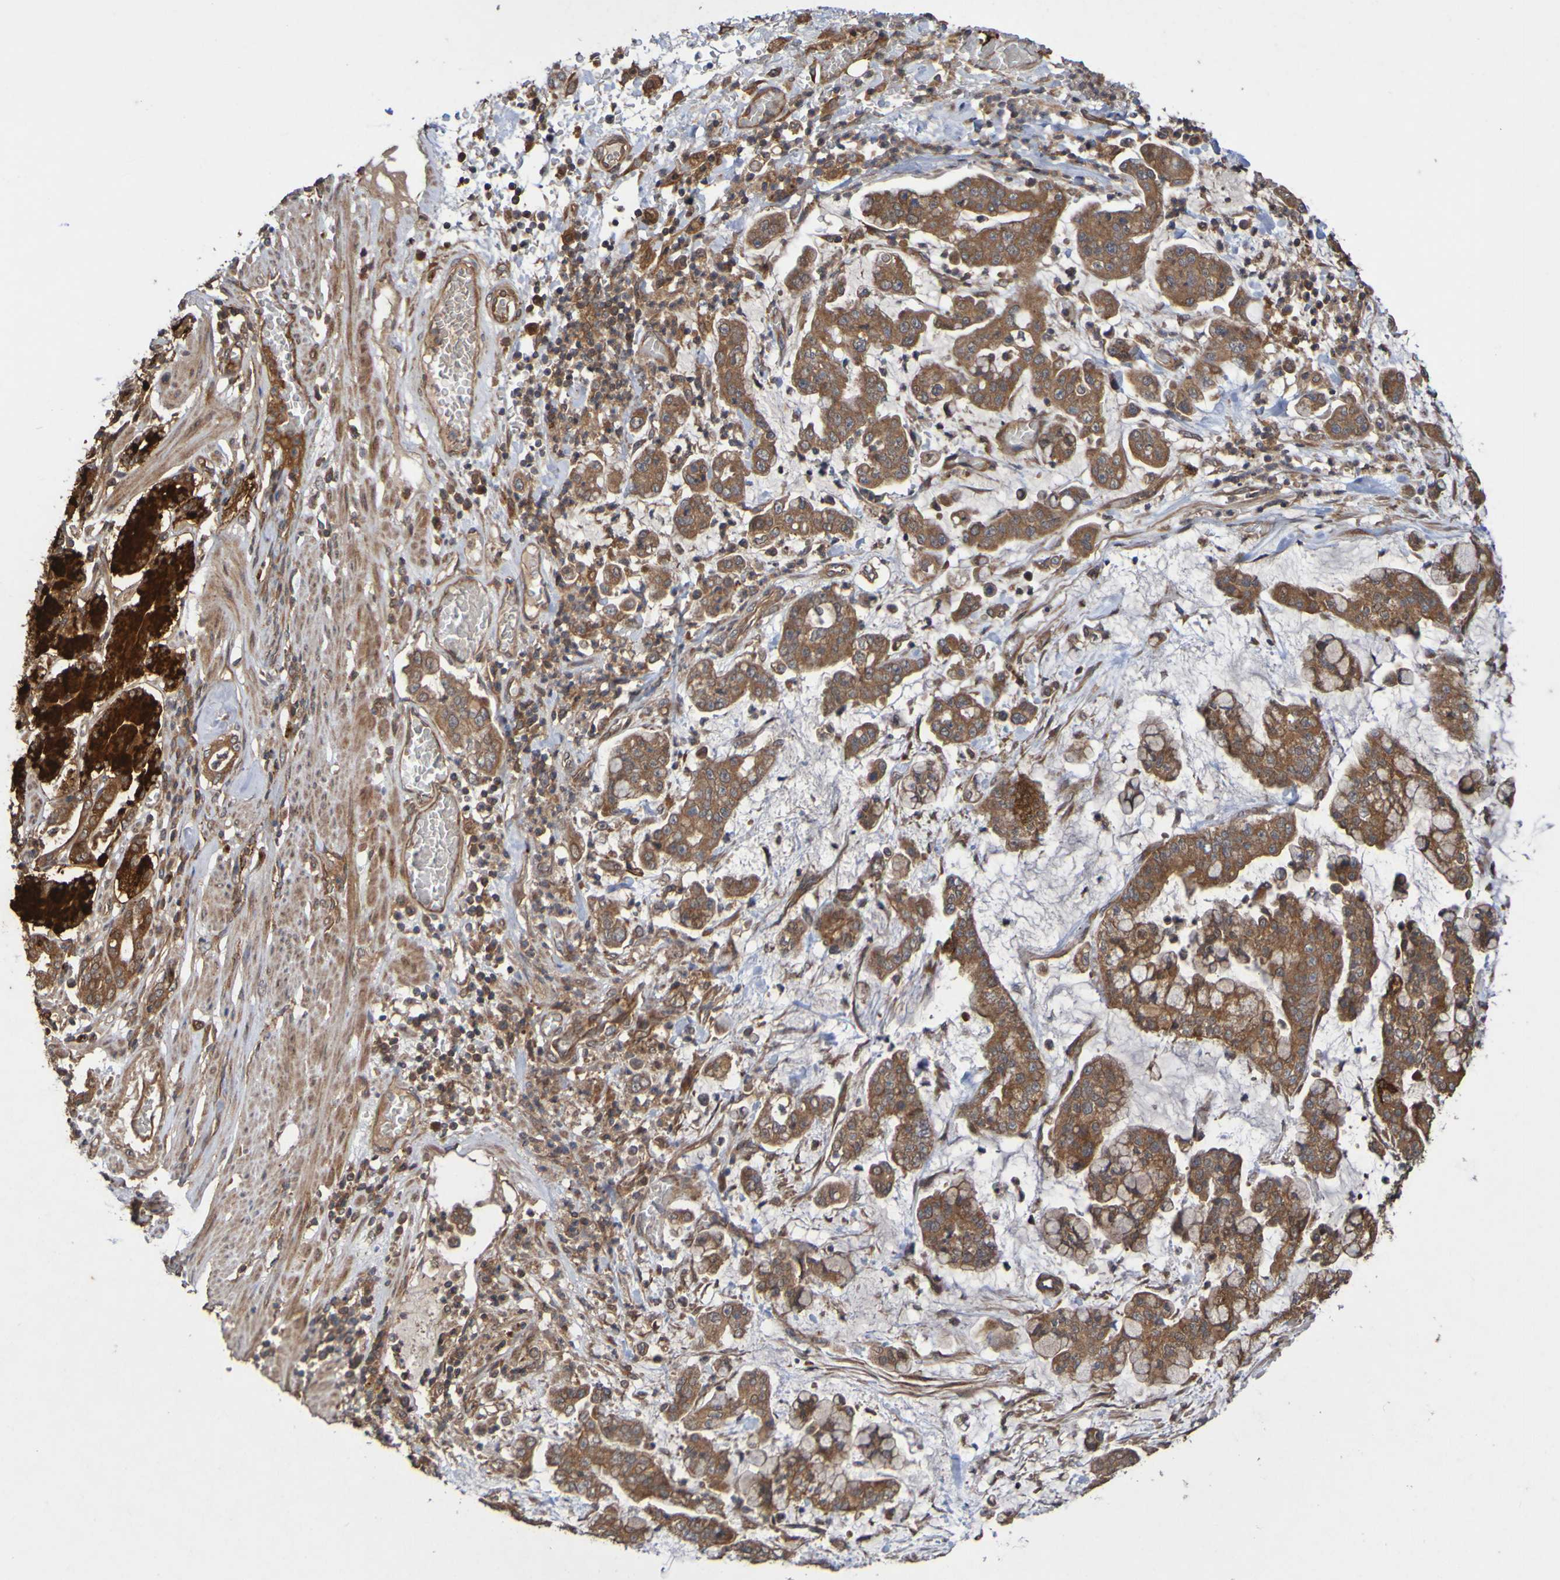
{"staining": {"intensity": "strong", "quantity": ">75%", "location": "cytoplasmic/membranous"}, "tissue": "stomach cancer", "cell_type": "Tumor cells", "image_type": "cancer", "snomed": [{"axis": "morphology", "description": "Normal tissue, NOS"}, {"axis": "morphology", "description": "Adenocarcinoma, NOS"}, {"axis": "topography", "description": "Stomach, upper"}, {"axis": "topography", "description": "Stomach"}], "caption": "Approximately >75% of tumor cells in human stomach cancer (adenocarcinoma) exhibit strong cytoplasmic/membranous protein staining as visualized by brown immunohistochemical staining.", "gene": "UCN", "patient": {"sex": "male", "age": 76}}